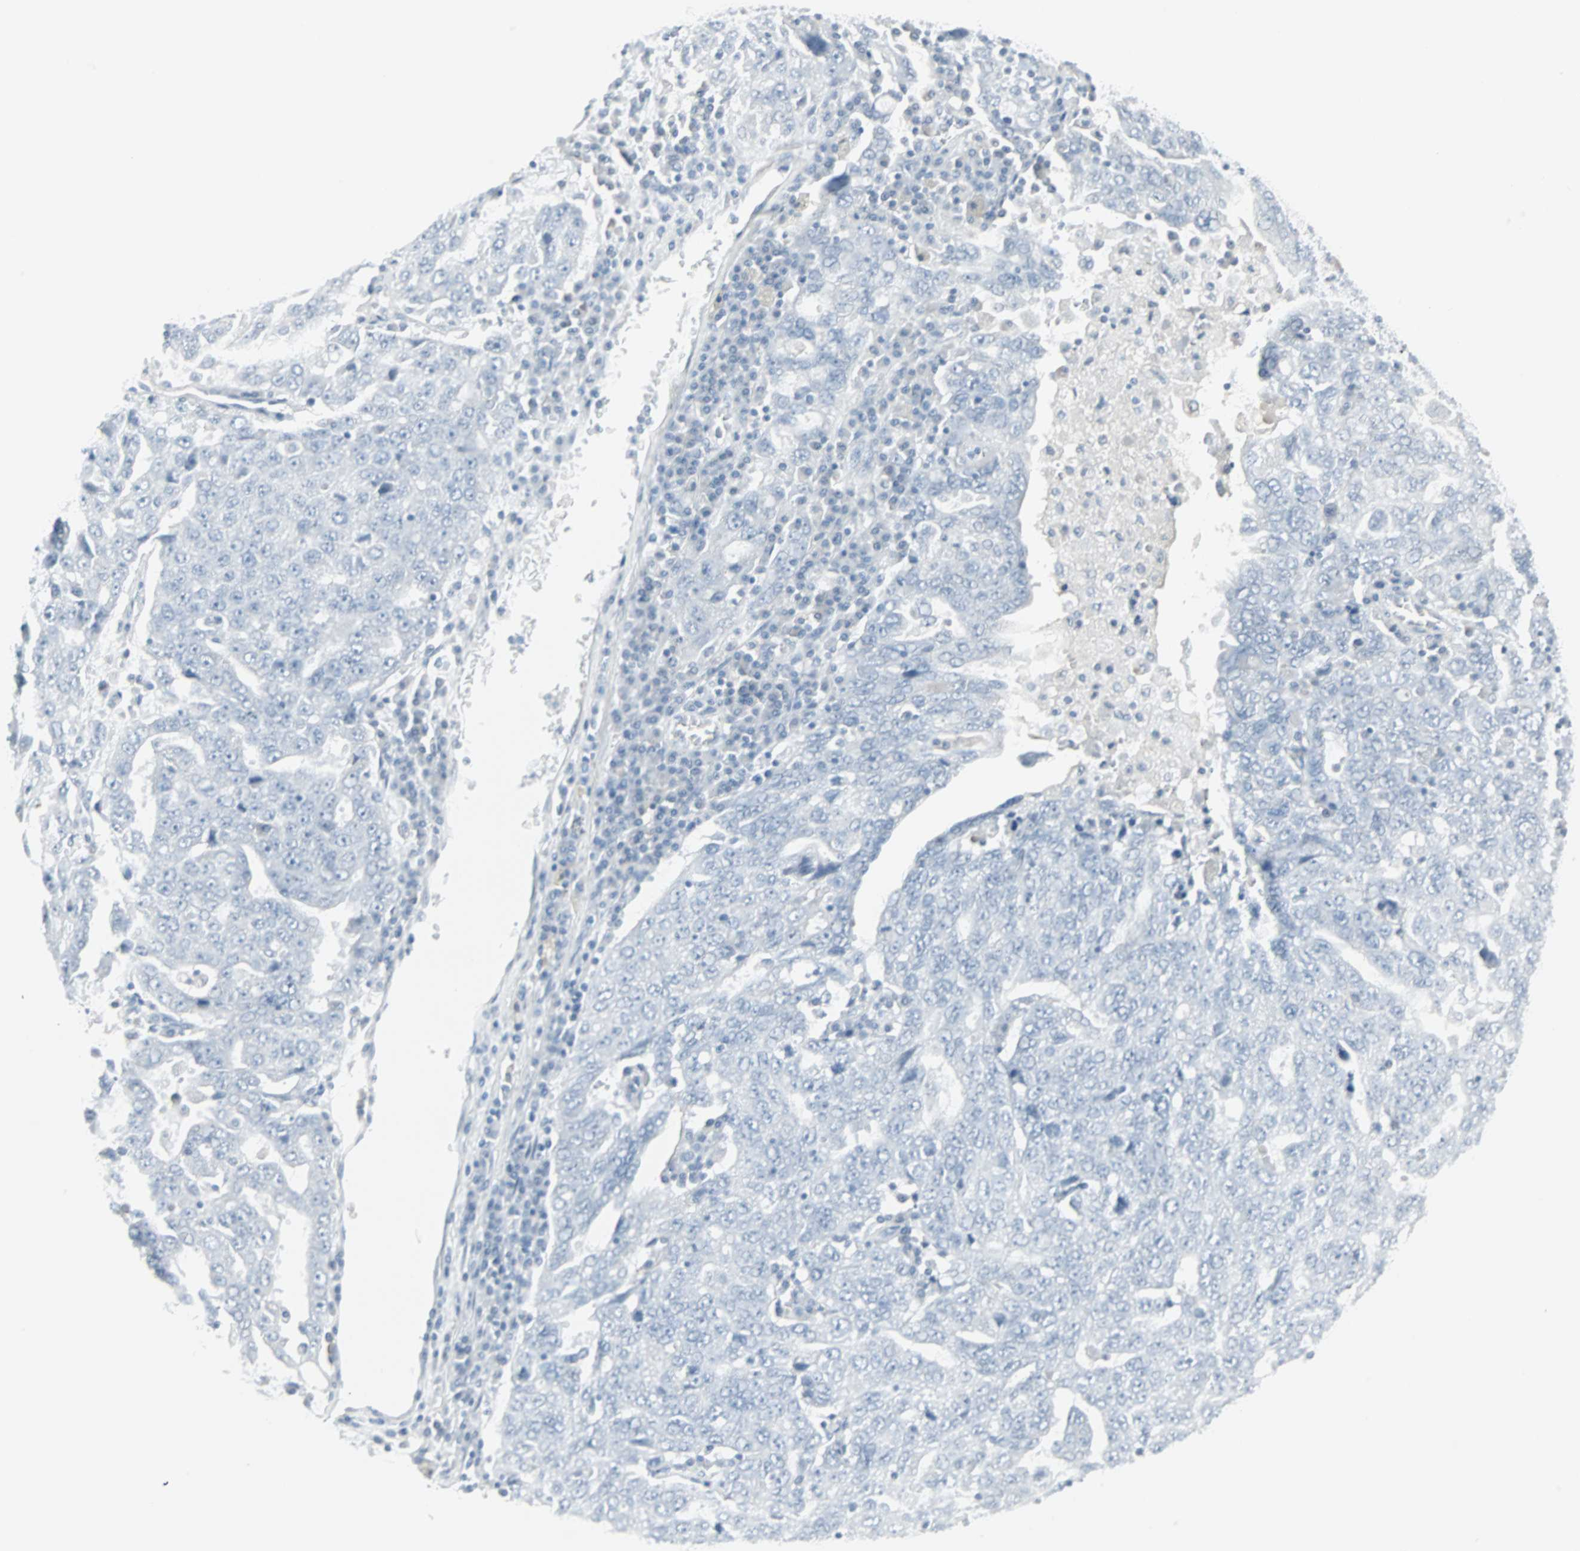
{"staining": {"intensity": "negative", "quantity": "none", "location": "none"}, "tissue": "ovarian cancer", "cell_type": "Tumor cells", "image_type": "cancer", "snomed": [{"axis": "morphology", "description": "Carcinoma, endometroid"}, {"axis": "topography", "description": "Ovary"}], "caption": "This is a micrograph of immunohistochemistry (IHC) staining of ovarian endometroid carcinoma, which shows no staining in tumor cells. (IHC, brightfield microscopy, high magnification).", "gene": "LANCL3", "patient": {"sex": "female", "age": 62}}